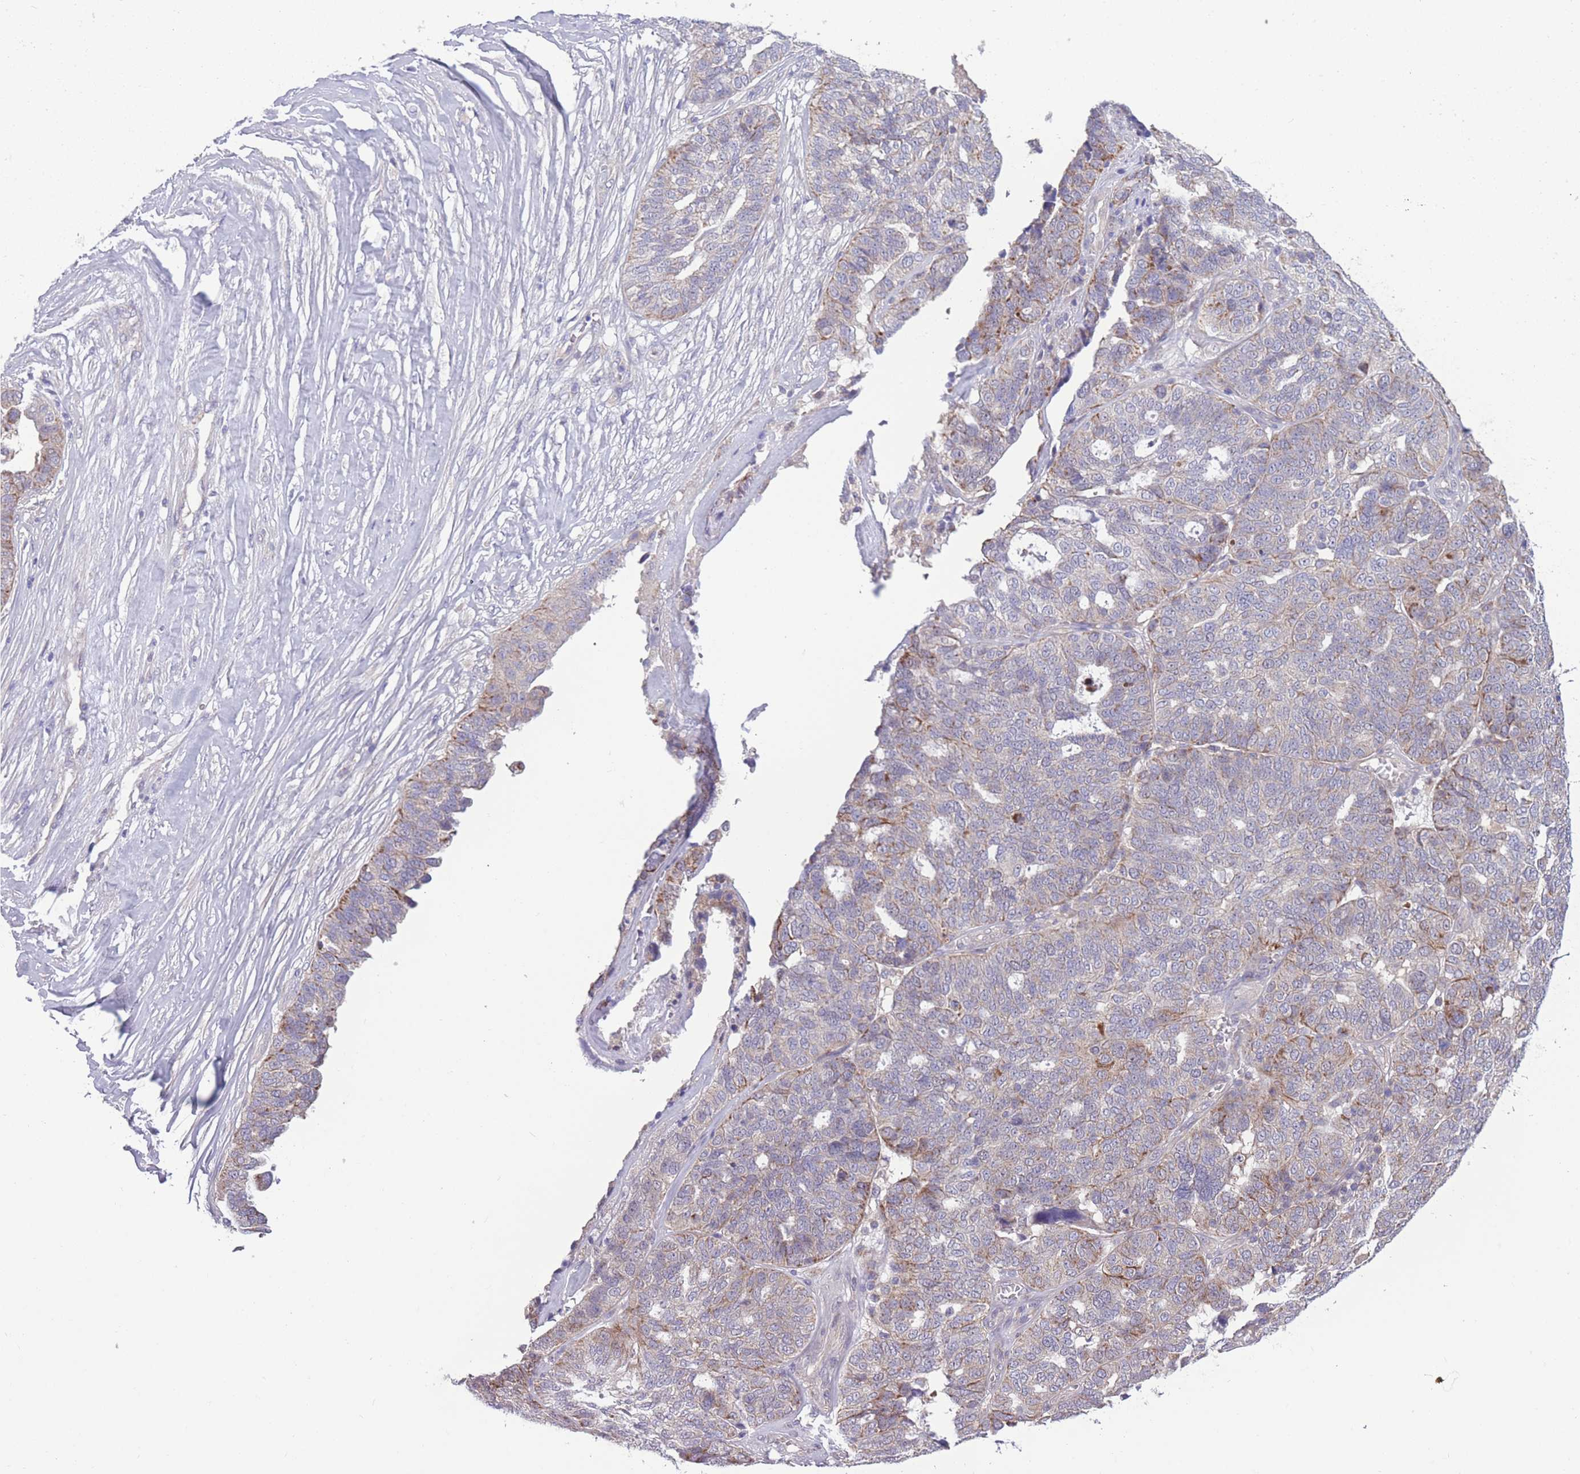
{"staining": {"intensity": "weak", "quantity": "25%-75%", "location": "cytoplasmic/membranous"}, "tissue": "ovarian cancer", "cell_type": "Tumor cells", "image_type": "cancer", "snomed": [{"axis": "morphology", "description": "Cystadenocarcinoma, serous, NOS"}, {"axis": "topography", "description": "Ovary"}], "caption": "Ovarian cancer was stained to show a protein in brown. There is low levels of weak cytoplasmic/membranous positivity in about 25%-75% of tumor cells. (brown staining indicates protein expression, while blue staining denotes nuclei).", "gene": "CCT6B", "patient": {"sex": "female", "age": 59}}